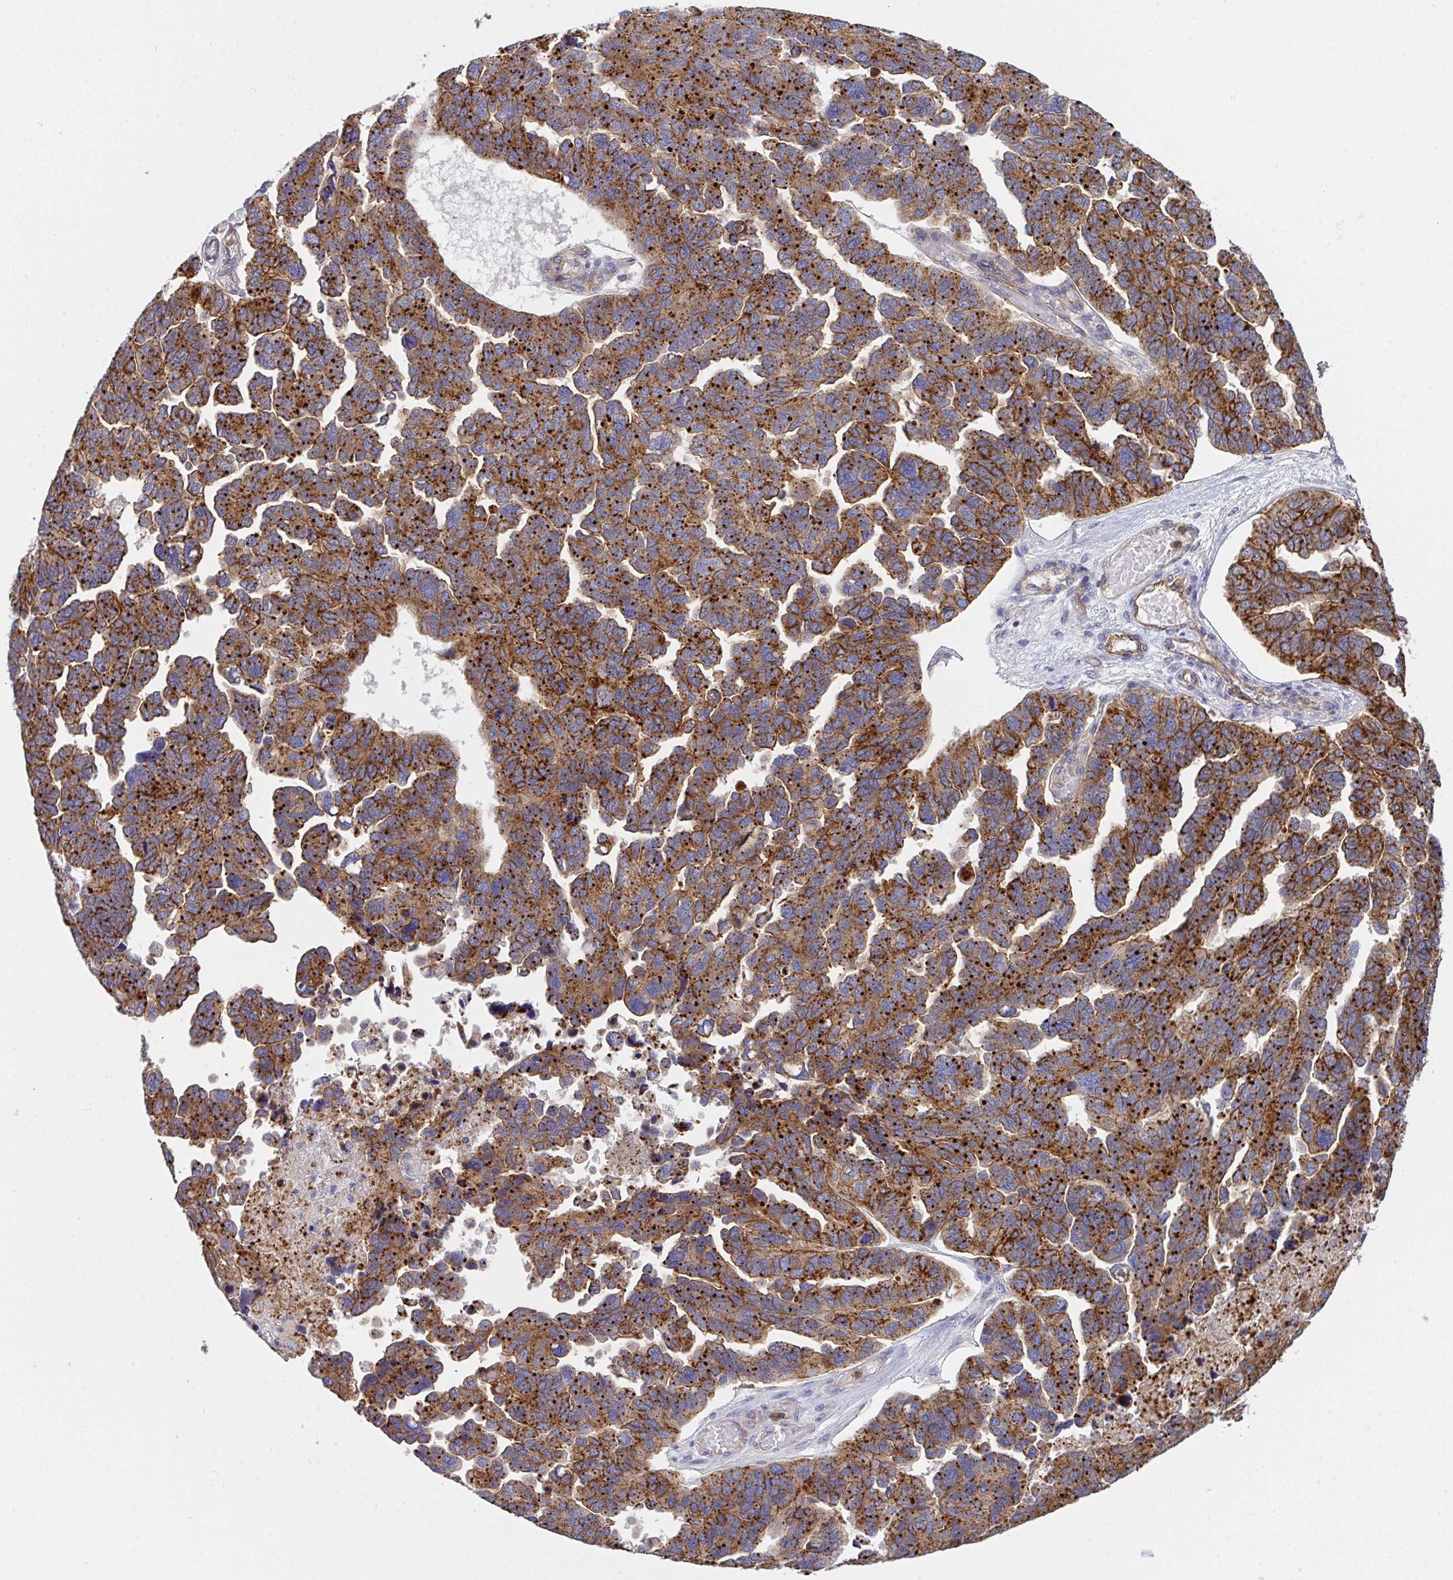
{"staining": {"intensity": "strong", "quantity": ">75%", "location": "cytoplasmic/membranous"}, "tissue": "ovarian cancer", "cell_type": "Tumor cells", "image_type": "cancer", "snomed": [{"axis": "morphology", "description": "Cystadenocarcinoma, serous, NOS"}, {"axis": "topography", "description": "Ovary"}], "caption": "A photomicrograph of ovarian serous cystadenocarcinoma stained for a protein exhibits strong cytoplasmic/membranous brown staining in tumor cells.", "gene": "C4orf36", "patient": {"sex": "female", "age": 64}}